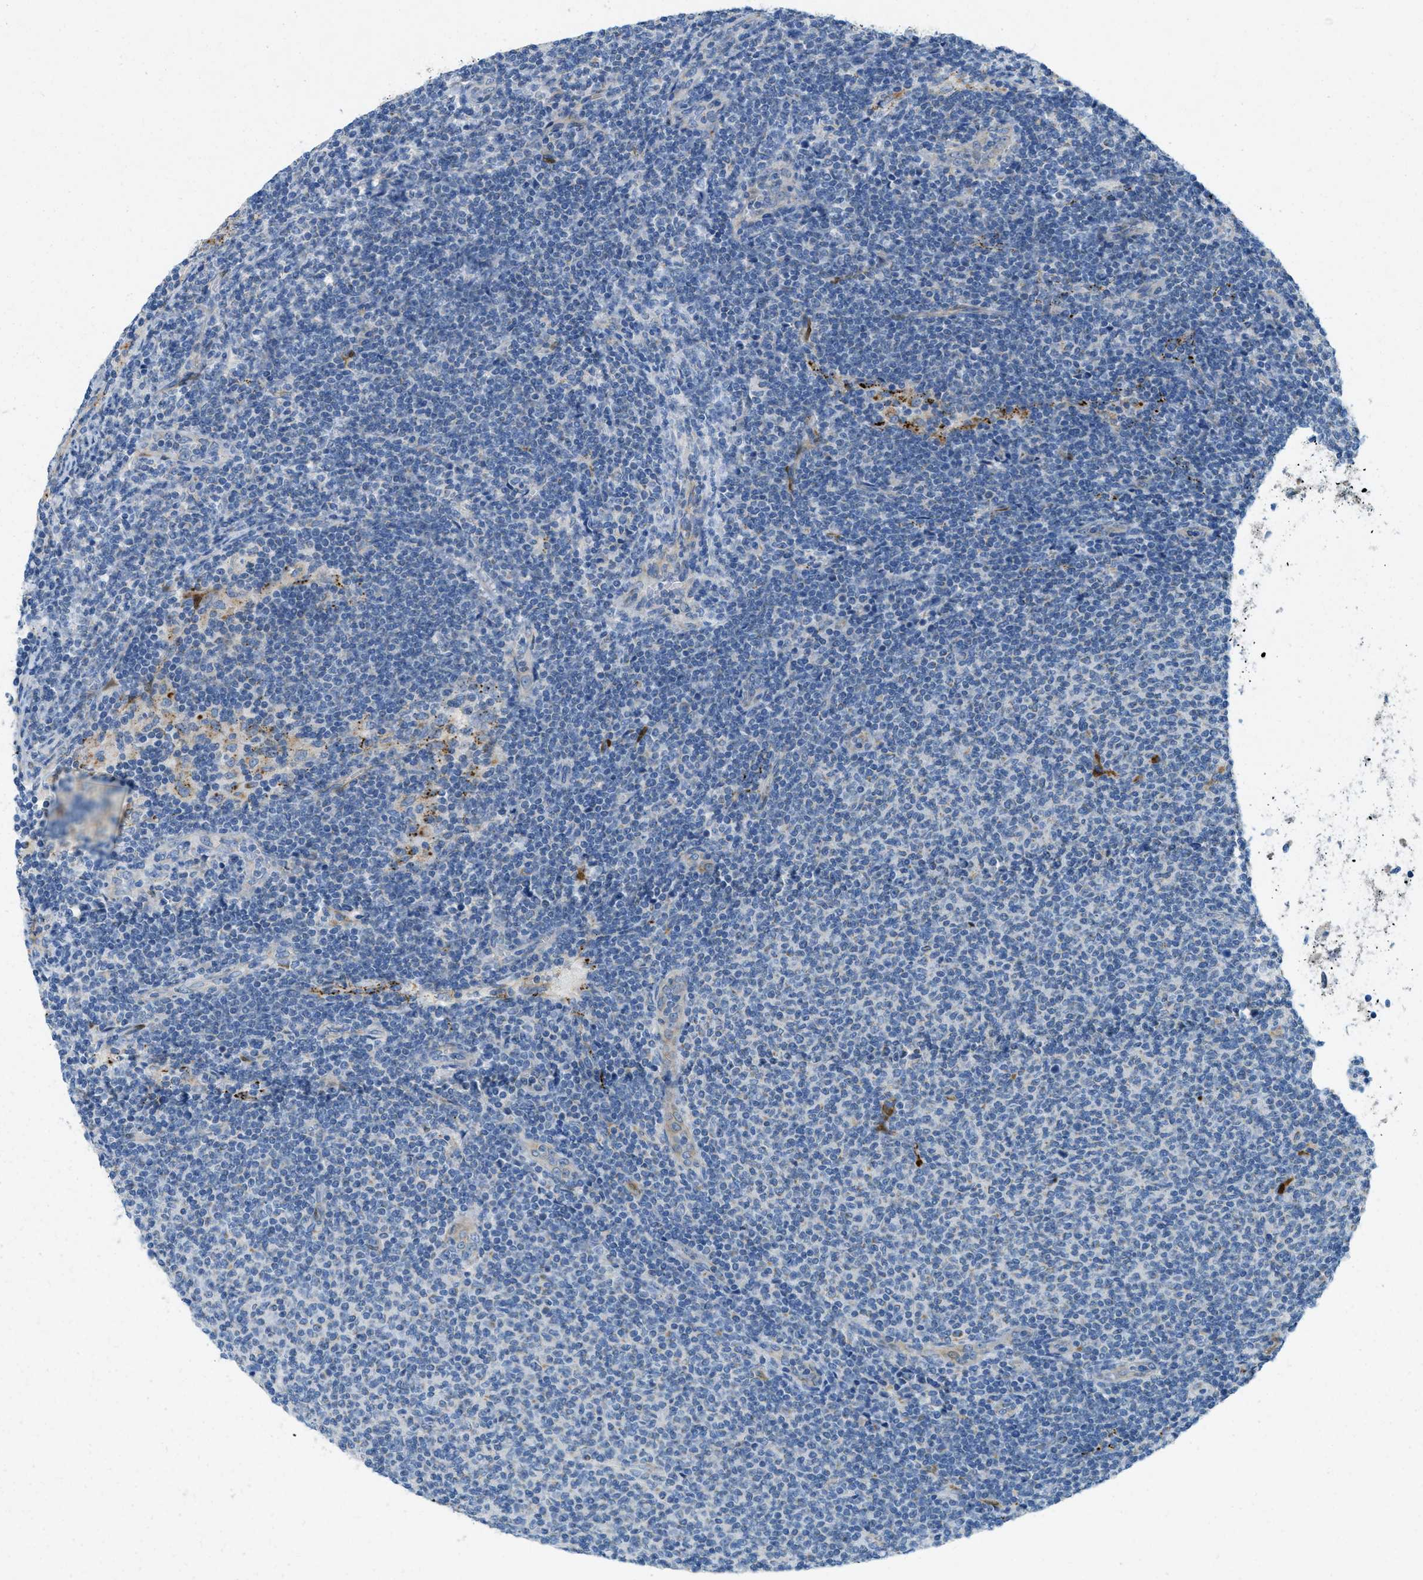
{"staining": {"intensity": "negative", "quantity": "none", "location": "none"}, "tissue": "lymphoma", "cell_type": "Tumor cells", "image_type": "cancer", "snomed": [{"axis": "morphology", "description": "Malignant lymphoma, non-Hodgkin's type, Low grade"}, {"axis": "topography", "description": "Lymph node"}], "caption": "Tumor cells show no significant protein staining in lymphoma. (Brightfield microscopy of DAB (3,3'-diaminobenzidine) IHC at high magnification).", "gene": "CYGB", "patient": {"sex": "male", "age": 66}}